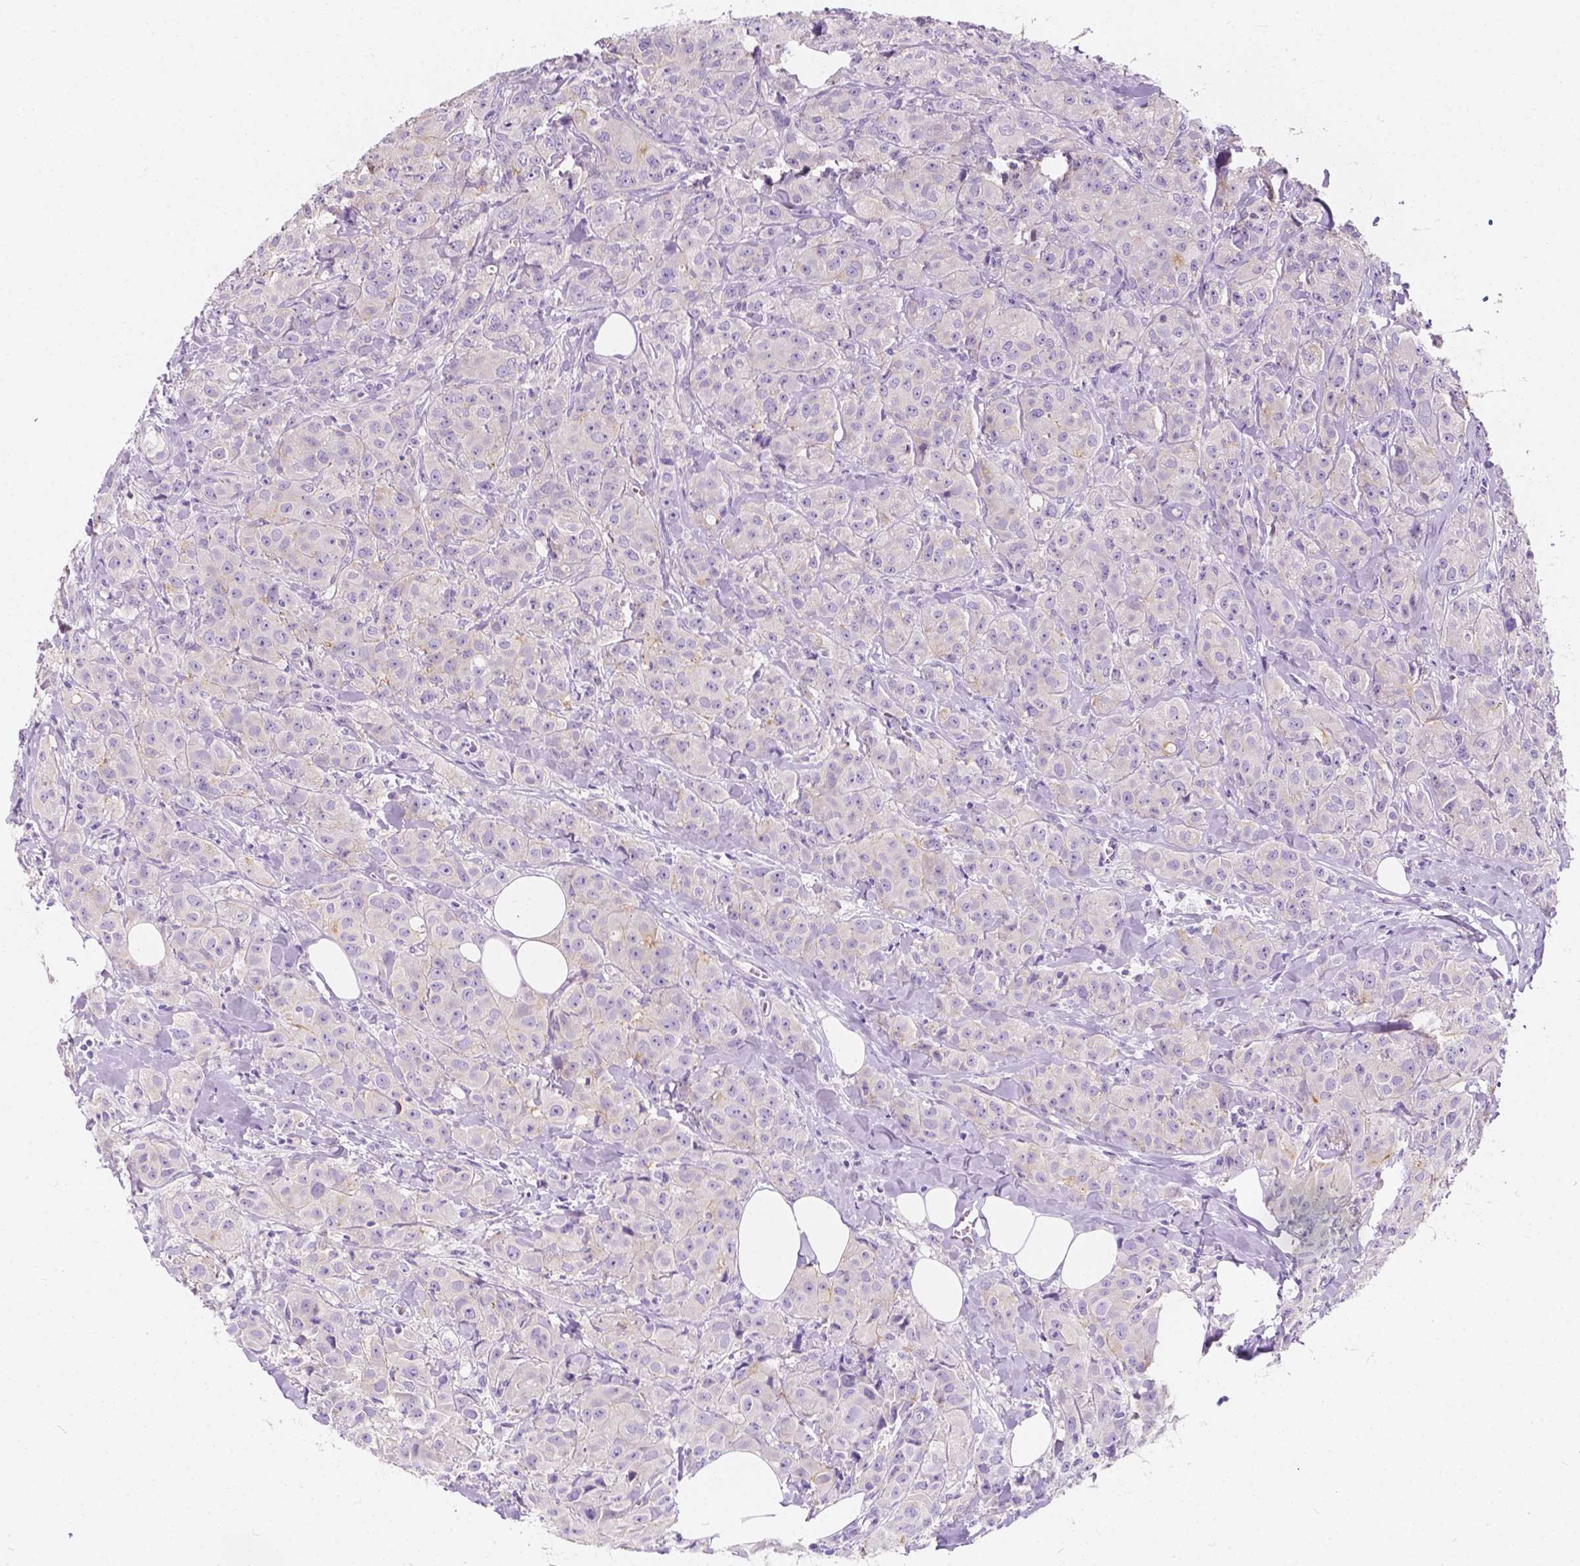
{"staining": {"intensity": "negative", "quantity": "none", "location": "none"}, "tissue": "breast cancer", "cell_type": "Tumor cells", "image_type": "cancer", "snomed": [{"axis": "morphology", "description": "Duct carcinoma"}, {"axis": "topography", "description": "Breast"}], "caption": "Intraductal carcinoma (breast) was stained to show a protein in brown. There is no significant expression in tumor cells.", "gene": "SIRT2", "patient": {"sex": "female", "age": 43}}